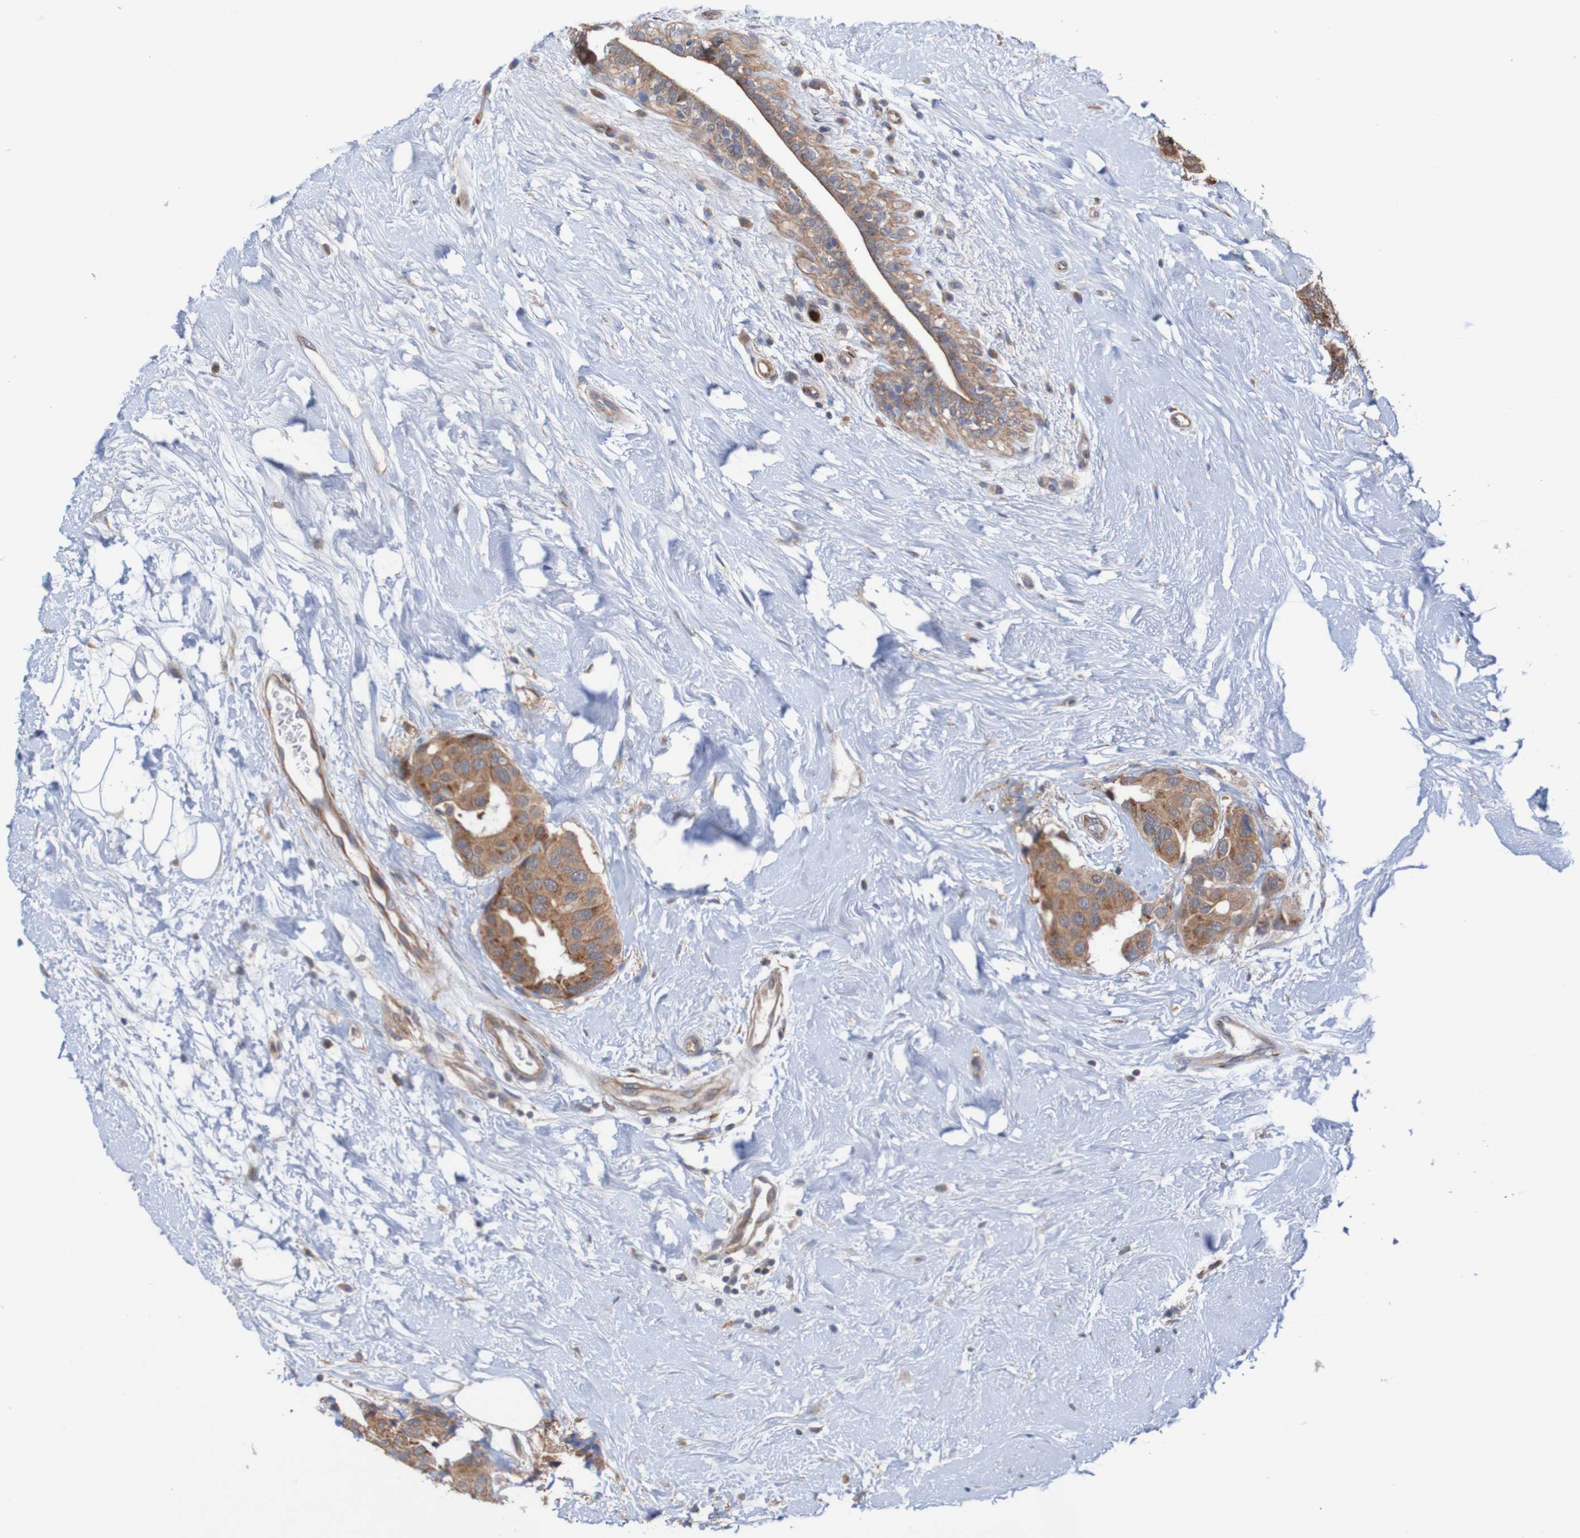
{"staining": {"intensity": "moderate", "quantity": ">75%", "location": "cytoplasmic/membranous"}, "tissue": "breast cancer", "cell_type": "Tumor cells", "image_type": "cancer", "snomed": [{"axis": "morphology", "description": "Normal tissue, NOS"}, {"axis": "morphology", "description": "Duct carcinoma"}, {"axis": "topography", "description": "Breast"}], "caption": "Protein expression analysis of breast cancer (invasive ductal carcinoma) displays moderate cytoplasmic/membranous positivity in approximately >75% of tumor cells.", "gene": "ST8SIA6", "patient": {"sex": "female", "age": 39}}